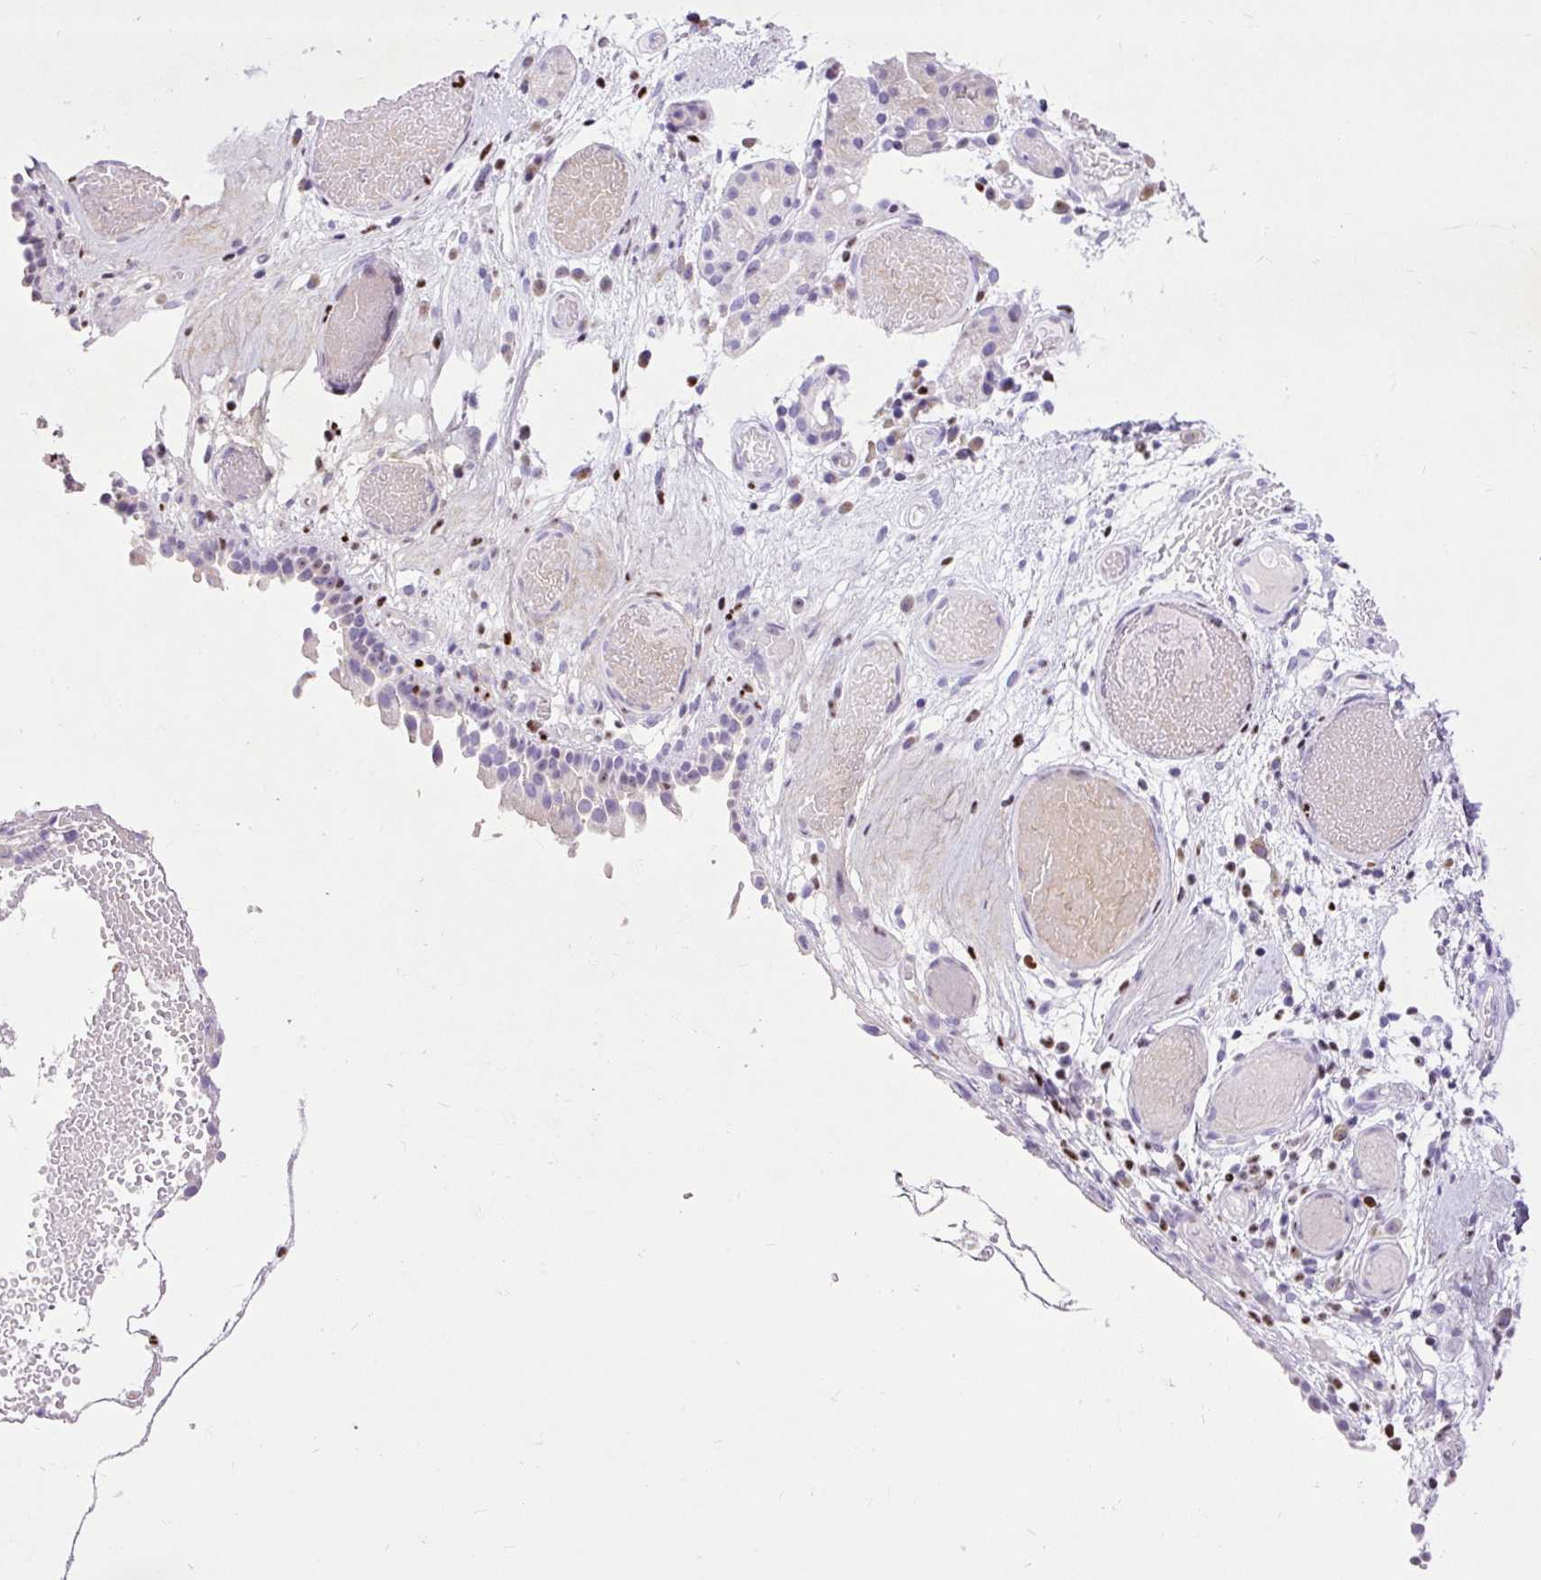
{"staining": {"intensity": "negative", "quantity": "none", "location": "none"}, "tissue": "nasopharynx", "cell_type": "Respiratory epithelial cells", "image_type": "normal", "snomed": [{"axis": "morphology", "description": "Normal tissue, NOS"}, {"axis": "morphology", "description": "Inflammation, NOS"}, {"axis": "topography", "description": "Nasopharynx"}], "caption": "Nasopharynx stained for a protein using immunohistochemistry shows no positivity respiratory epithelial cells.", "gene": "SPC24", "patient": {"sex": "male", "age": 54}}